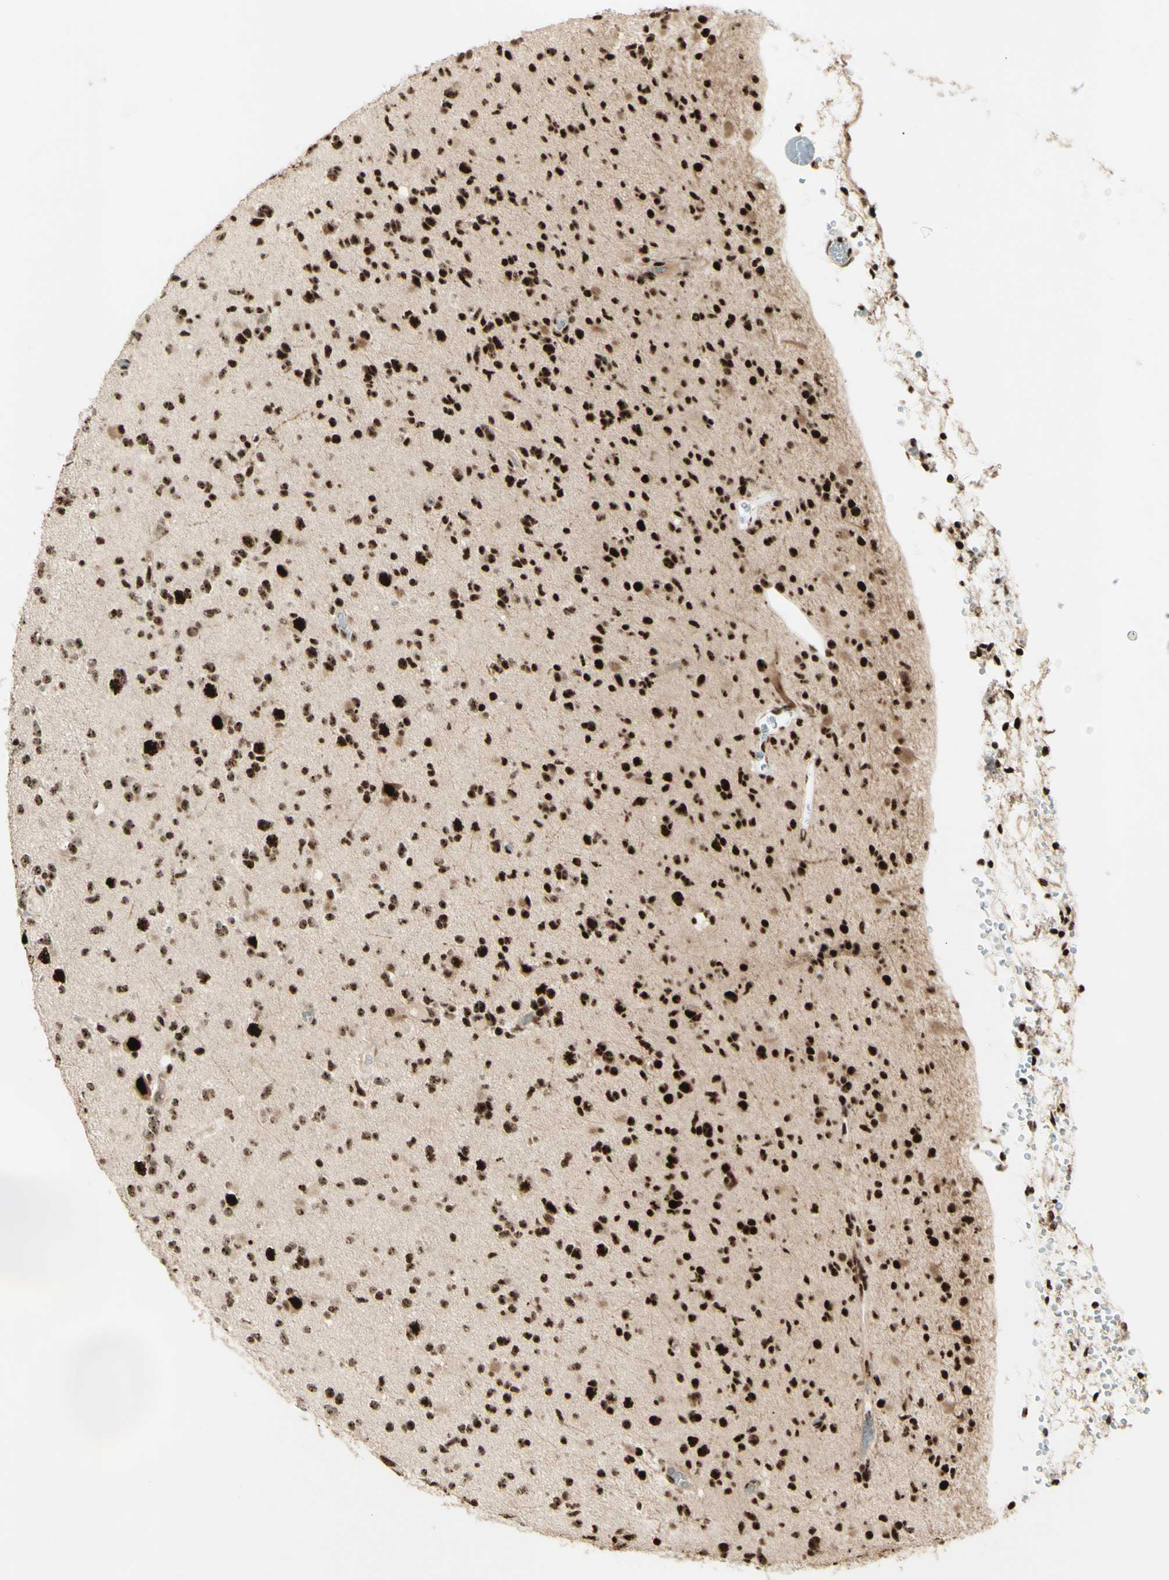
{"staining": {"intensity": "strong", "quantity": "25%-75%", "location": "nuclear"}, "tissue": "glioma", "cell_type": "Tumor cells", "image_type": "cancer", "snomed": [{"axis": "morphology", "description": "Glioma, malignant, Low grade"}, {"axis": "topography", "description": "Brain"}], "caption": "Low-grade glioma (malignant) tissue exhibits strong nuclear expression in approximately 25%-75% of tumor cells", "gene": "DHX9", "patient": {"sex": "female", "age": 22}}